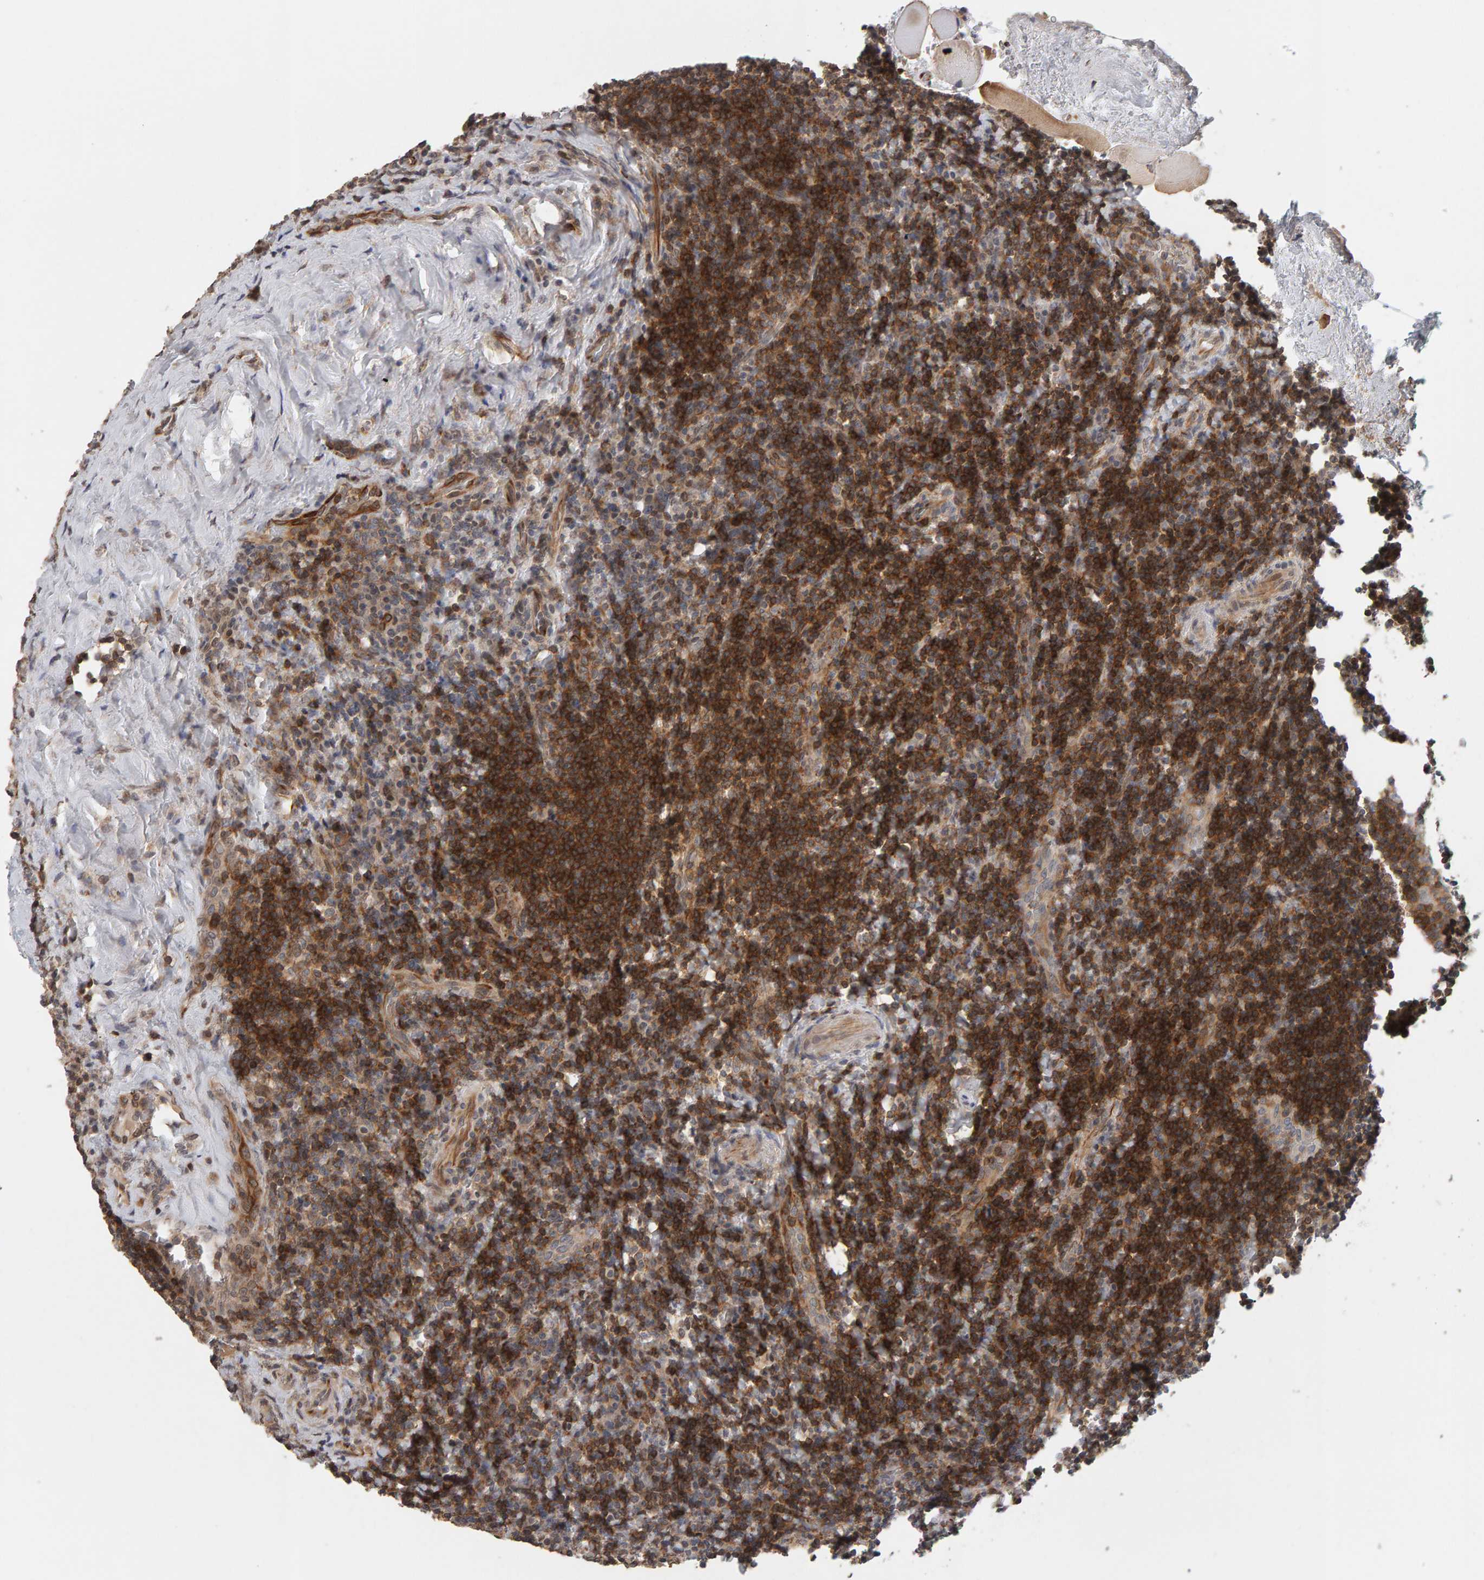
{"staining": {"intensity": "moderate", "quantity": ">75%", "location": "cytoplasmic/membranous"}, "tissue": "lymphoma", "cell_type": "Tumor cells", "image_type": "cancer", "snomed": [{"axis": "morphology", "description": "Malignant lymphoma, non-Hodgkin's type, High grade"}, {"axis": "topography", "description": "Tonsil"}], "caption": "Tumor cells display medium levels of moderate cytoplasmic/membranous positivity in about >75% of cells in human malignant lymphoma, non-Hodgkin's type (high-grade).", "gene": "TEFM", "patient": {"sex": "female", "age": 36}}